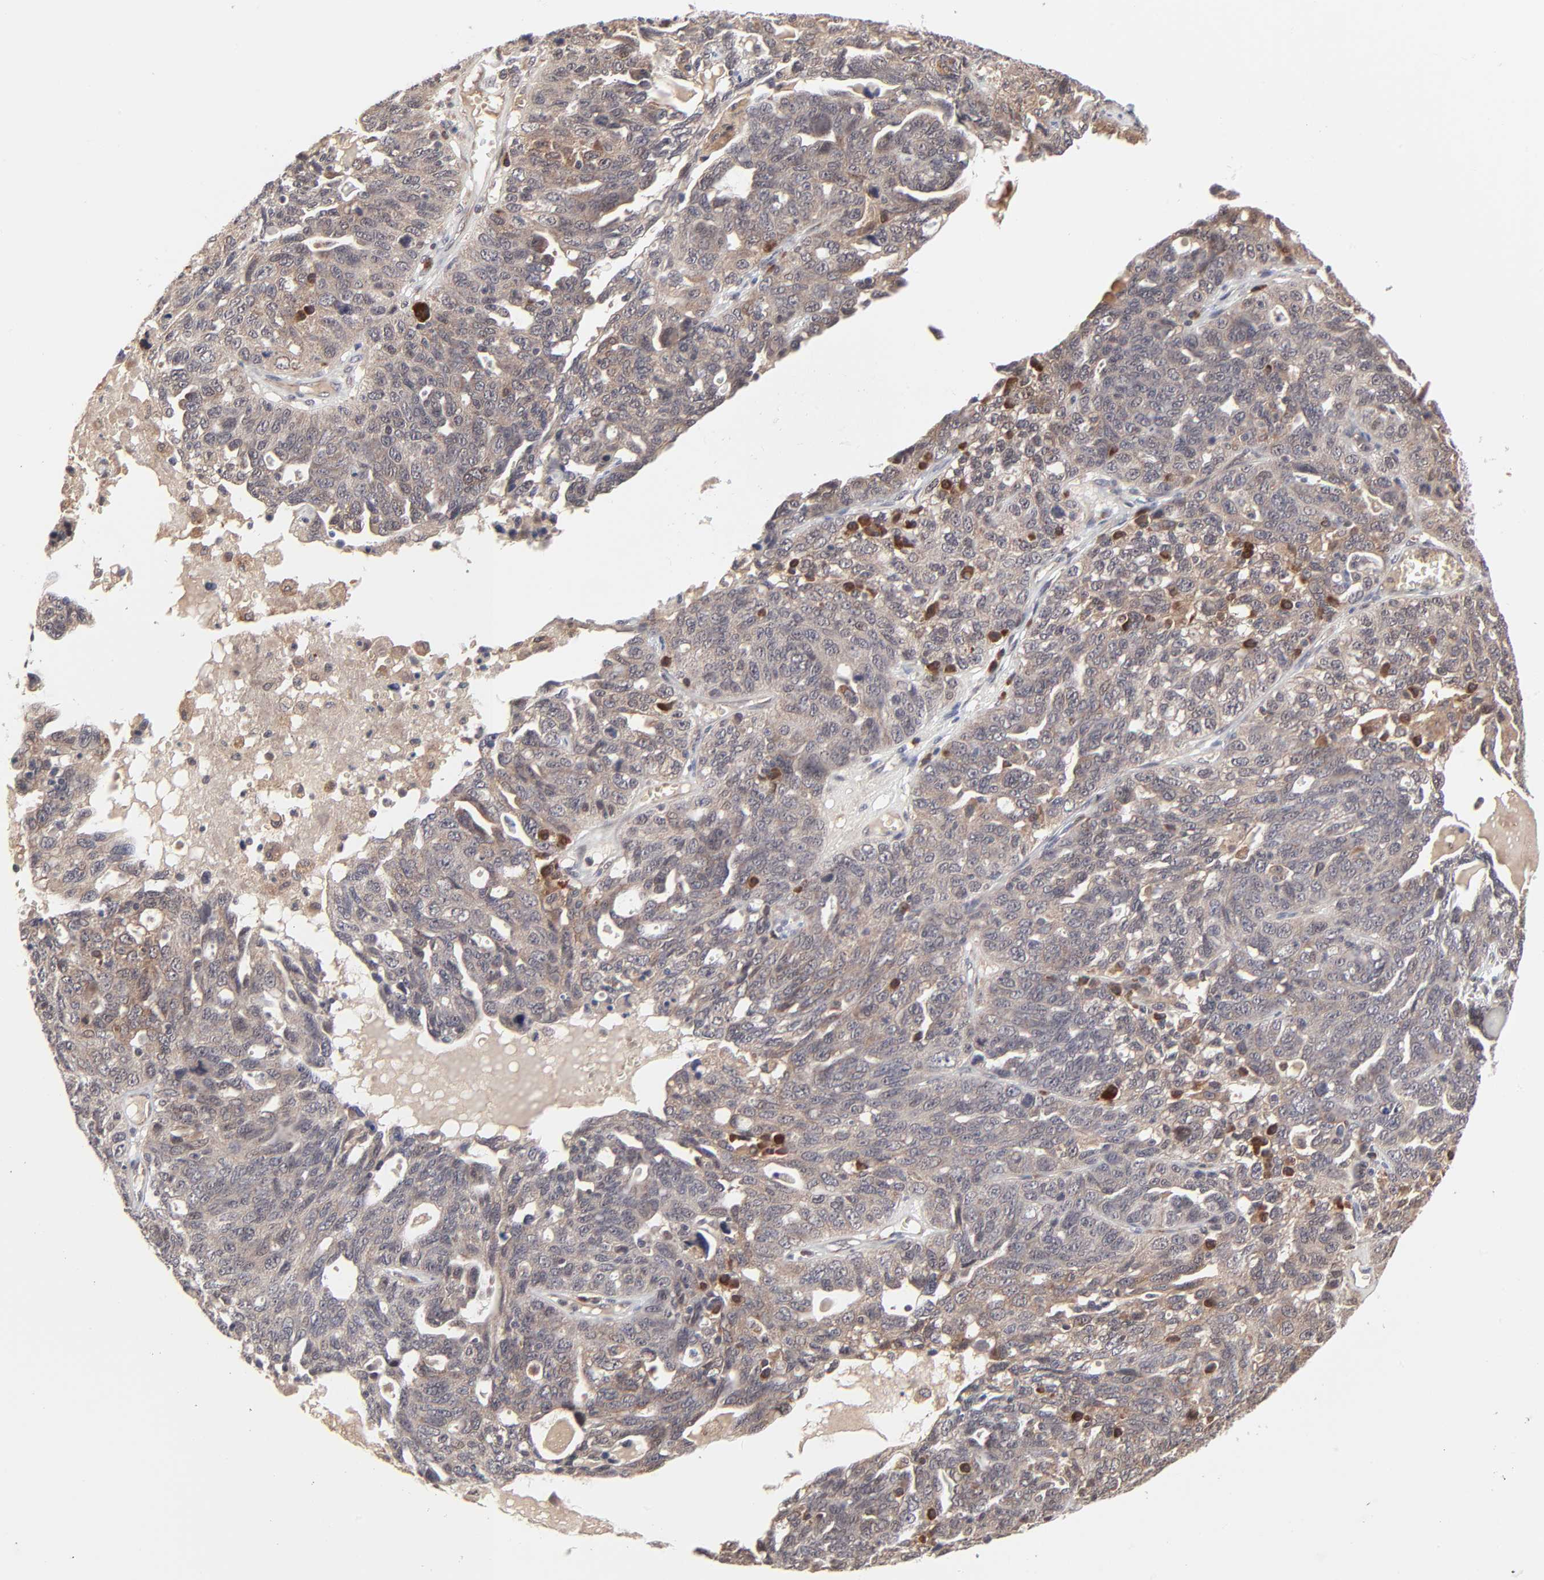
{"staining": {"intensity": "weak", "quantity": ">75%", "location": "cytoplasmic/membranous"}, "tissue": "ovarian cancer", "cell_type": "Tumor cells", "image_type": "cancer", "snomed": [{"axis": "morphology", "description": "Cystadenocarcinoma, serous, NOS"}, {"axis": "topography", "description": "Ovary"}], "caption": "DAB (3,3'-diaminobenzidine) immunohistochemical staining of ovarian cancer demonstrates weak cytoplasmic/membranous protein staining in about >75% of tumor cells.", "gene": "CASP10", "patient": {"sex": "female", "age": 71}}